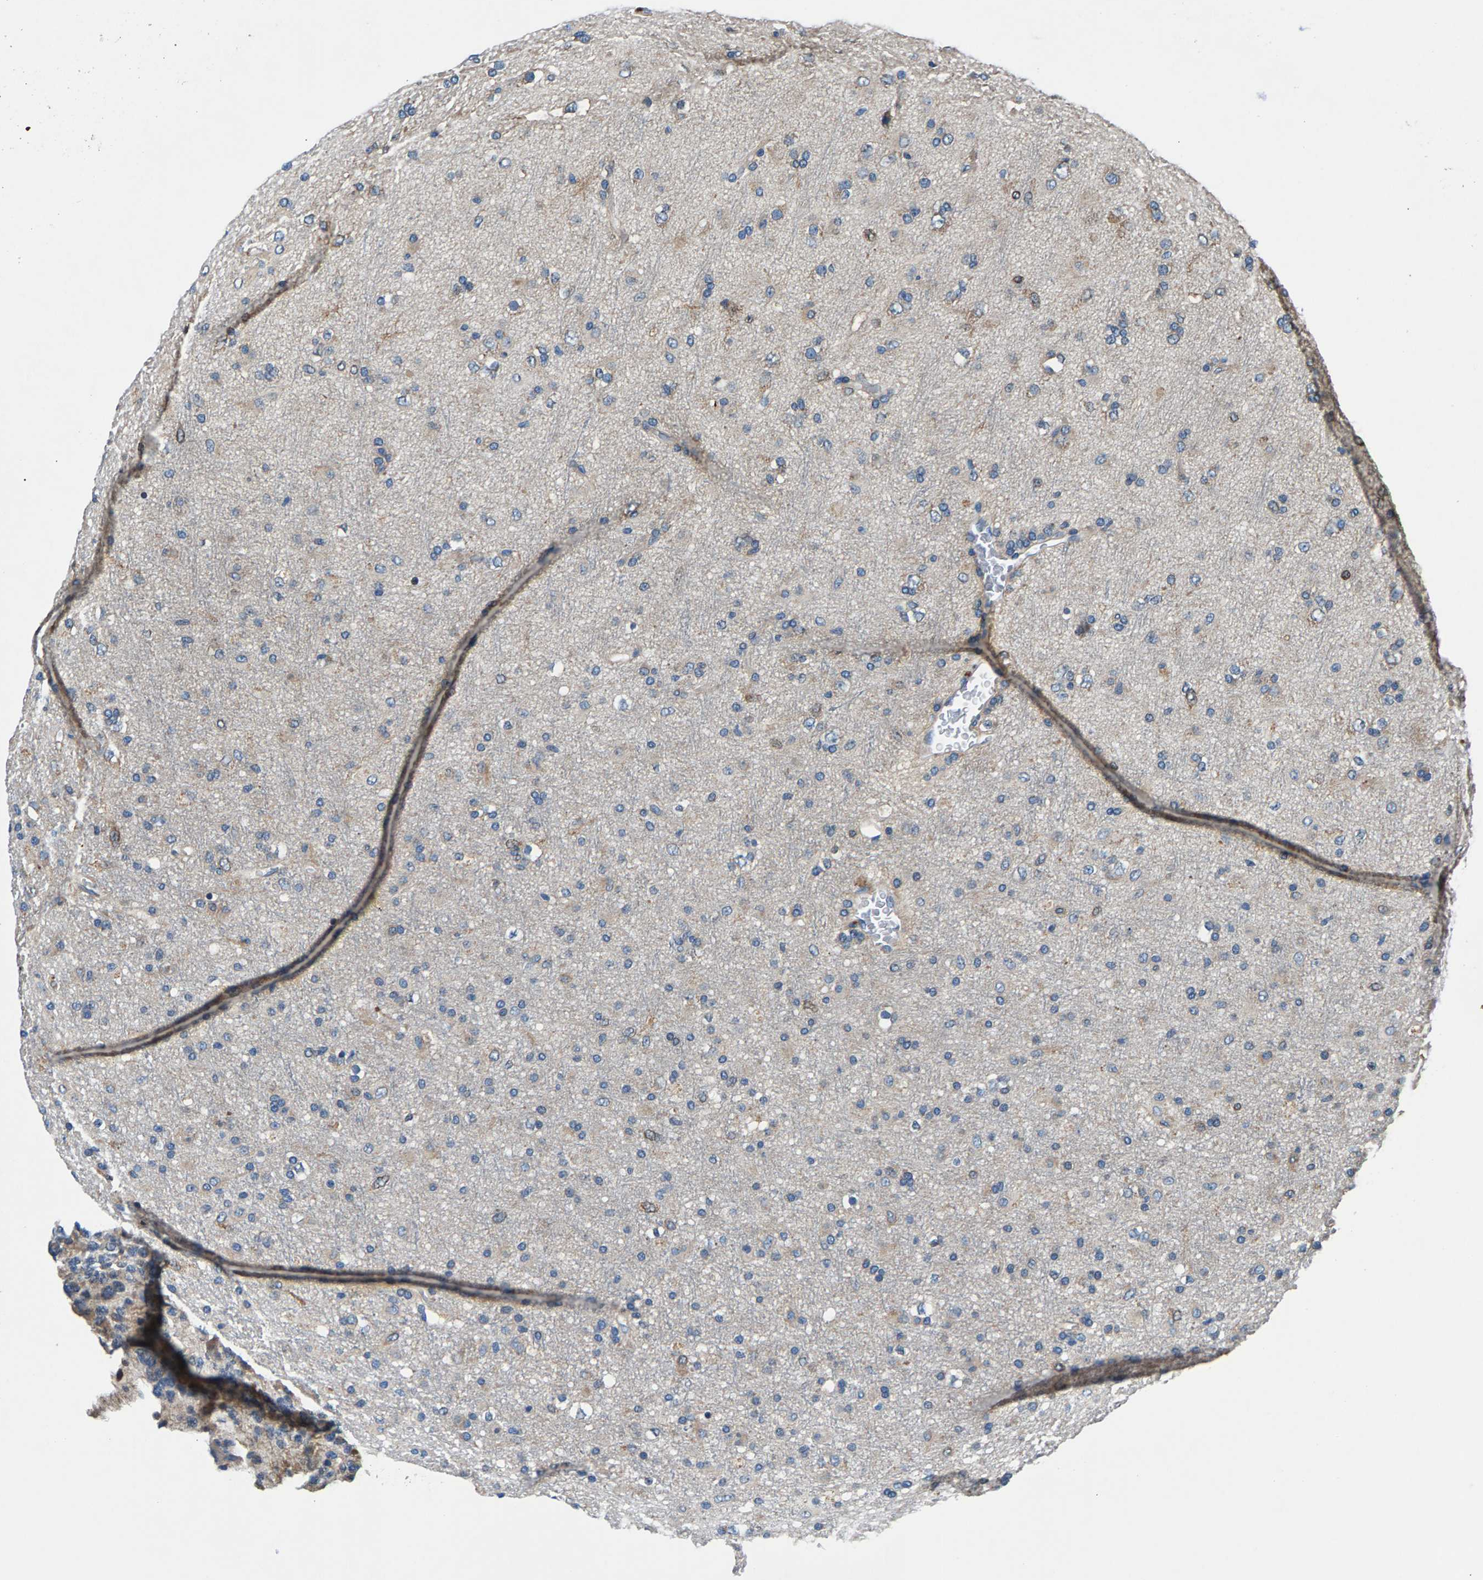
{"staining": {"intensity": "negative", "quantity": "none", "location": "none"}, "tissue": "glioma", "cell_type": "Tumor cells", "image_type": "cancer", "snomed": [{"axis": "morphology", "description": "Glioma, malignant, Low grade"}, {"axis": "topography", "description": "Brain"}], "caption": "This is an IHC micrograph of malignant low-grade glioma. There is no positivity in tumor cells.", "gene": "CDRT4", "patient": {"sex": "male", "age": 65}}